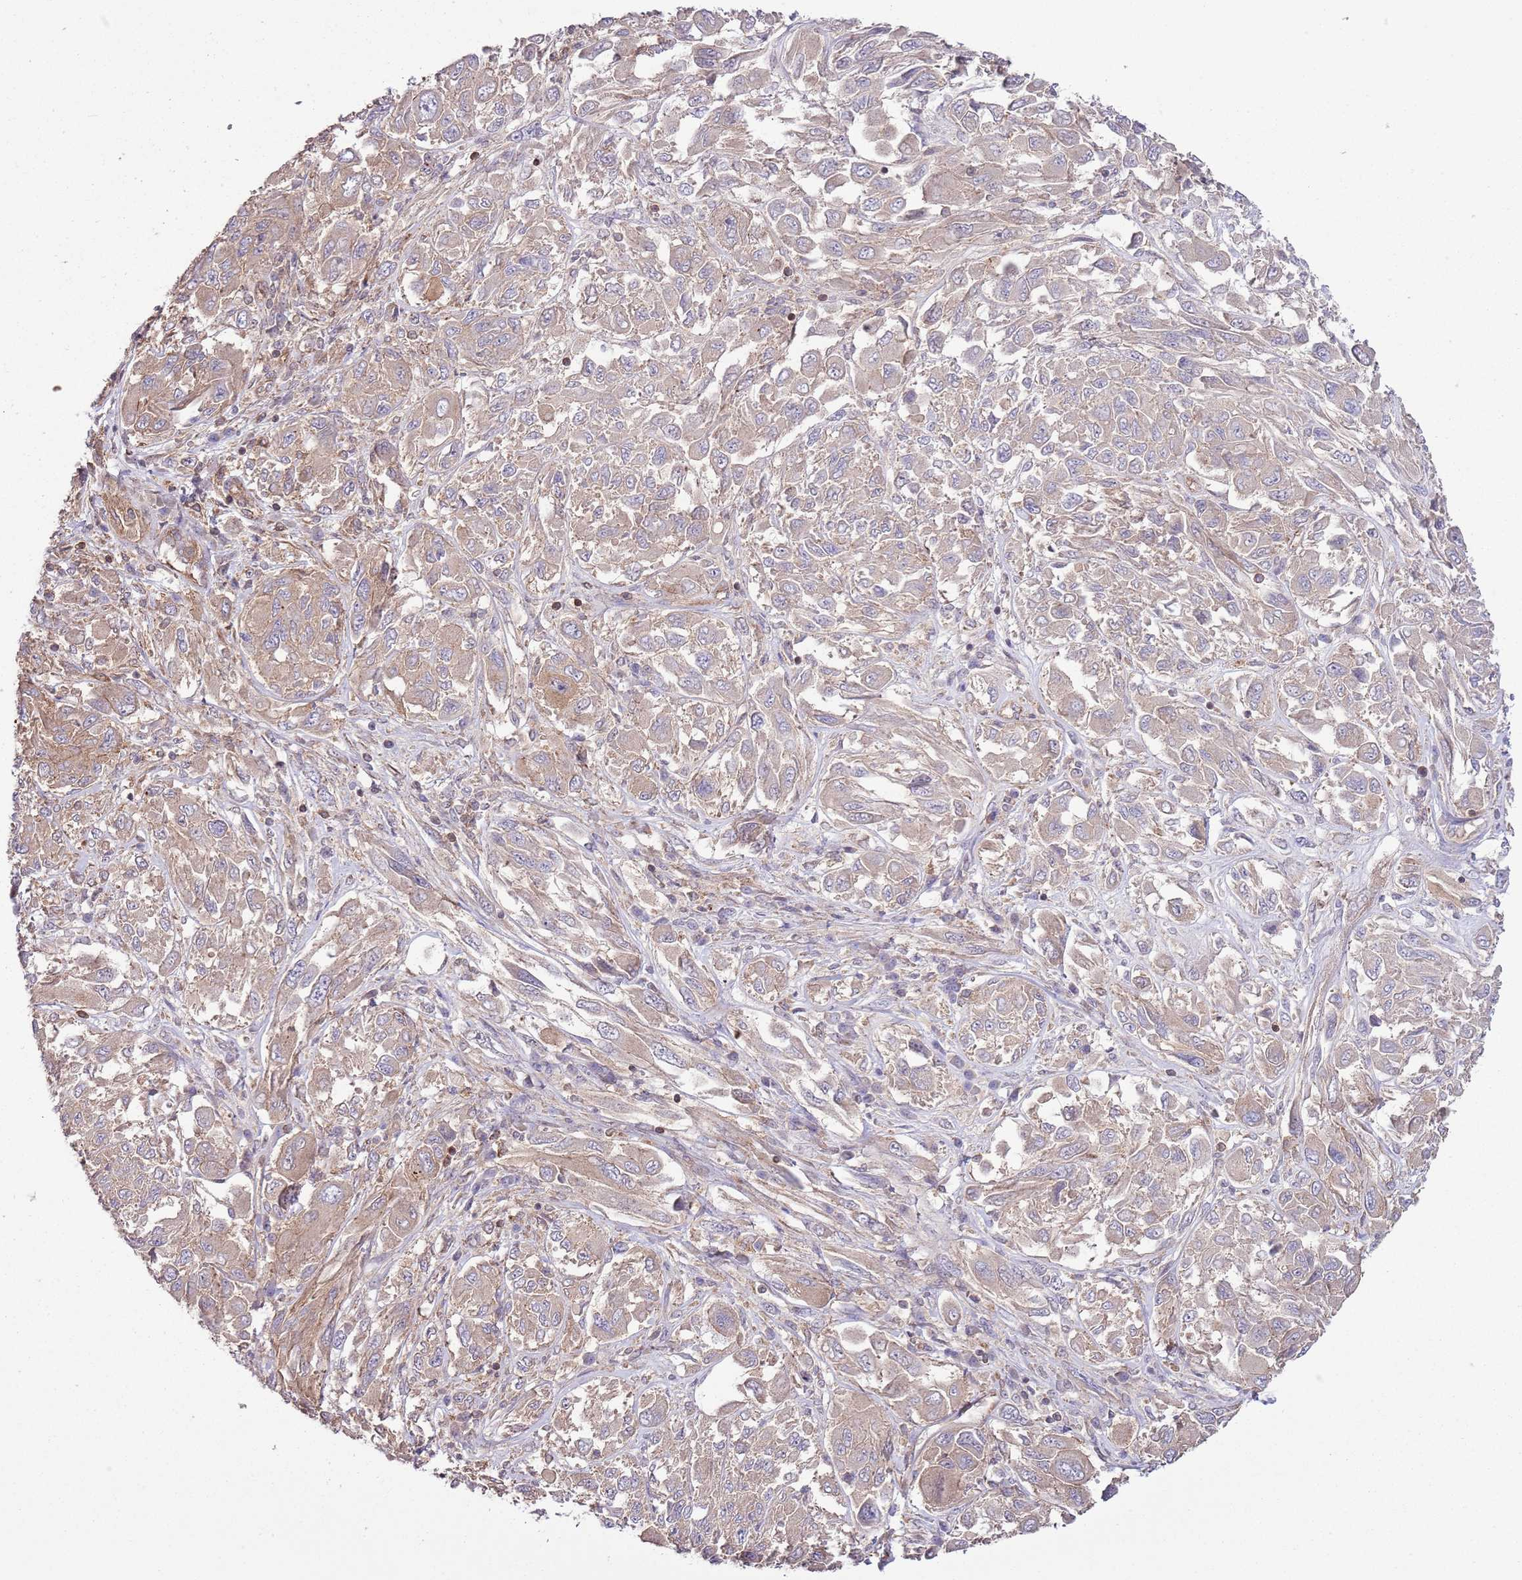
{"staining": {"intensity": "weak", "quantity": "25%-75%", "location": "cytoplasmic/membranous"}, "tissue": "melanoma", "cell_type": "Tumor cells", "image_type": "cancer", "snomed": [{"axis": "morphology", "description": "Malignant melanoma, NOS"}, {"axis": "topography", "description": "Skin"}], "caption": "Malignant melanoma tissue shows weak cytoplasmic/membranous expression in about 25%-75% of tumor cells", "gene": "LPIN2", "patient": {"sex": "female", "age": 91}}